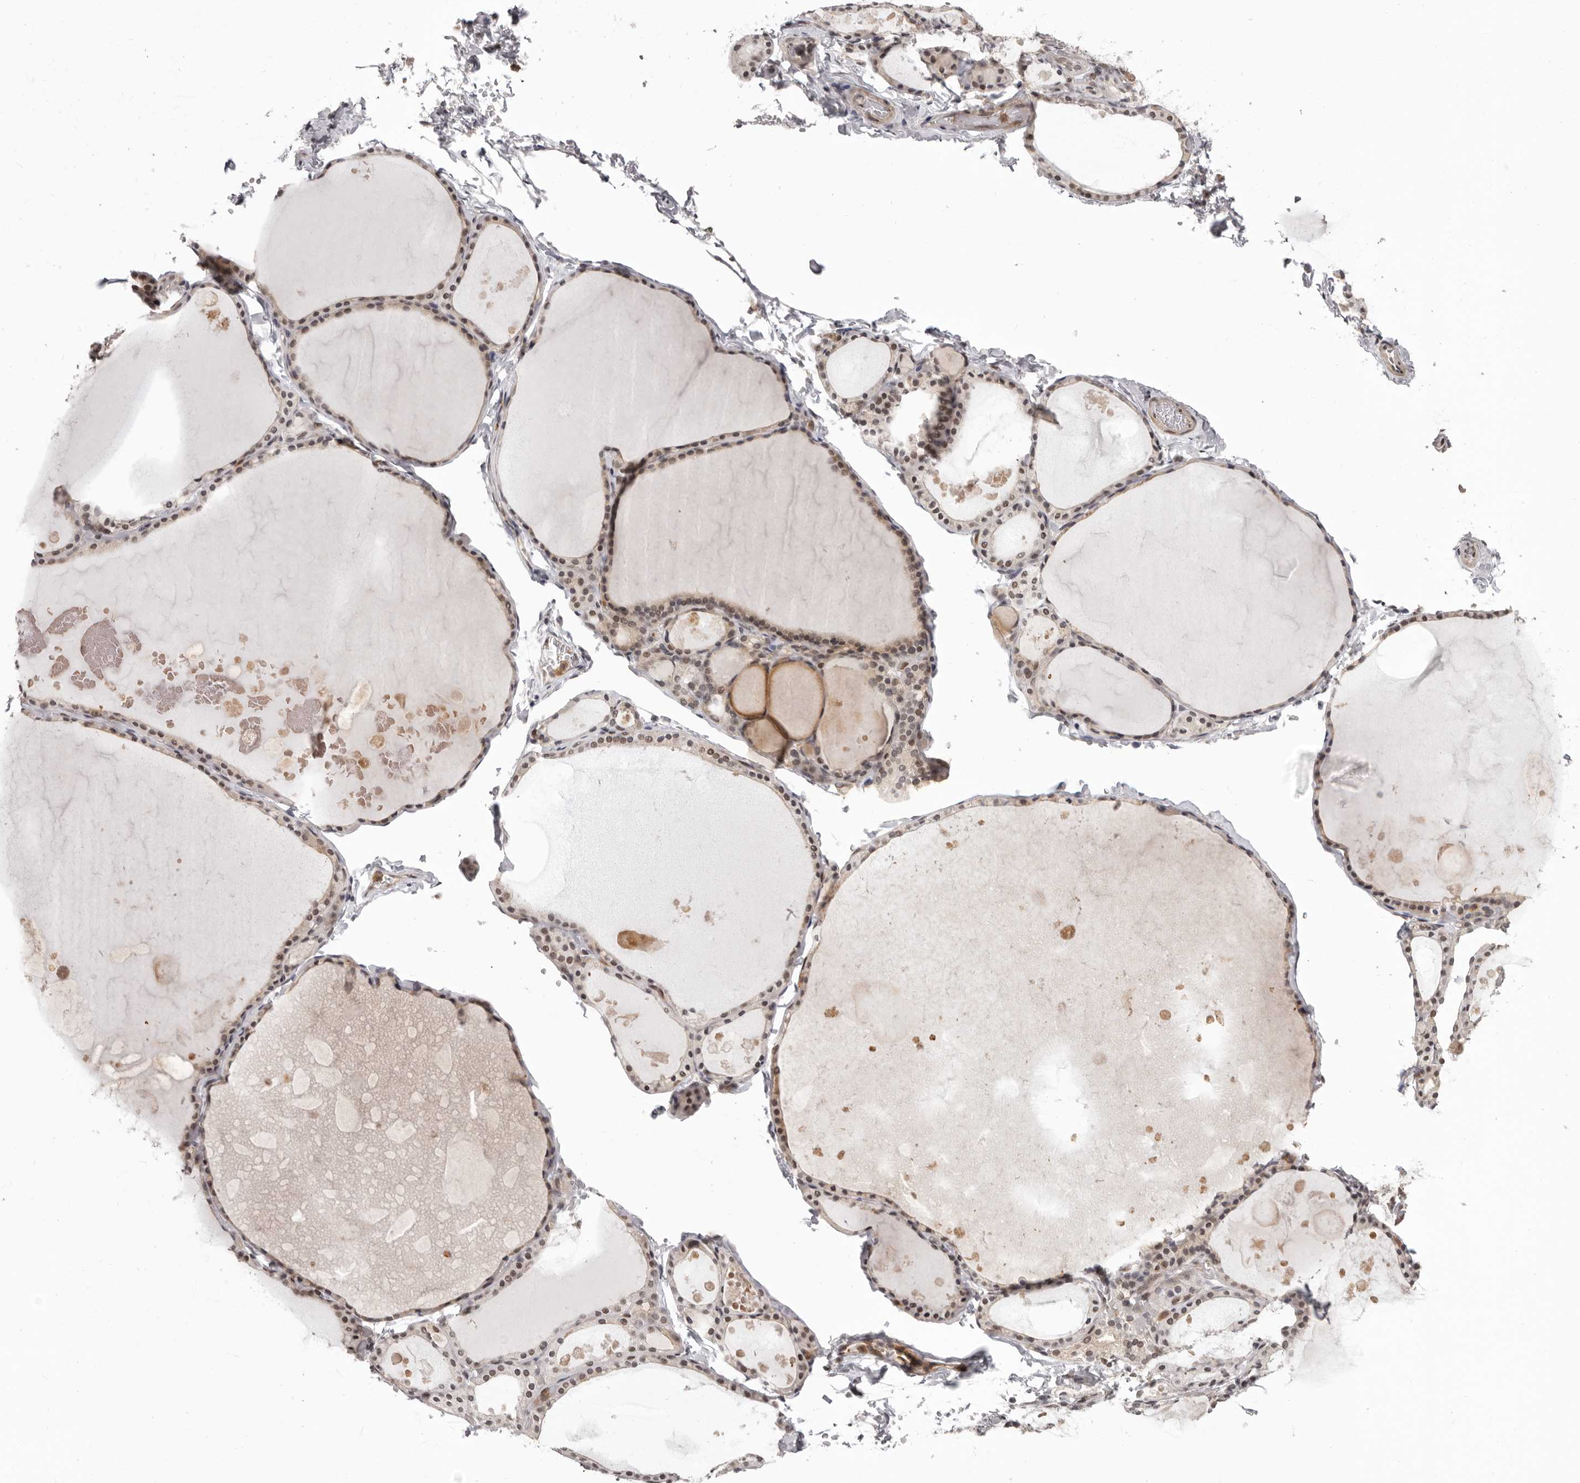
{"staining": {"intensity": "moderate", "quantity": ">75%", "location": "cytoplasmic/membranous,nuclear"}, "tissue": "thyroid gland", "cell_type": "Glandular cells", "image_type": "normal", "snomed": [{"axis": "morphology", "description": "Normal tissue, NOS"}, {"axis": "topography", "description": "Thyroid gland"}], "caption": "Protein staining exhibits moderate cytoplasmic/membranous,nuclear positivity in approximately >75% of glandular cells in benign thyroid gland. The protein of interest is stained brown, and the nuclei are stained in blue (DAB IHC with brightfield microscopy, high magnification).", "gene": "RNF2", "patient": {"sex": "male", "age": 56}}